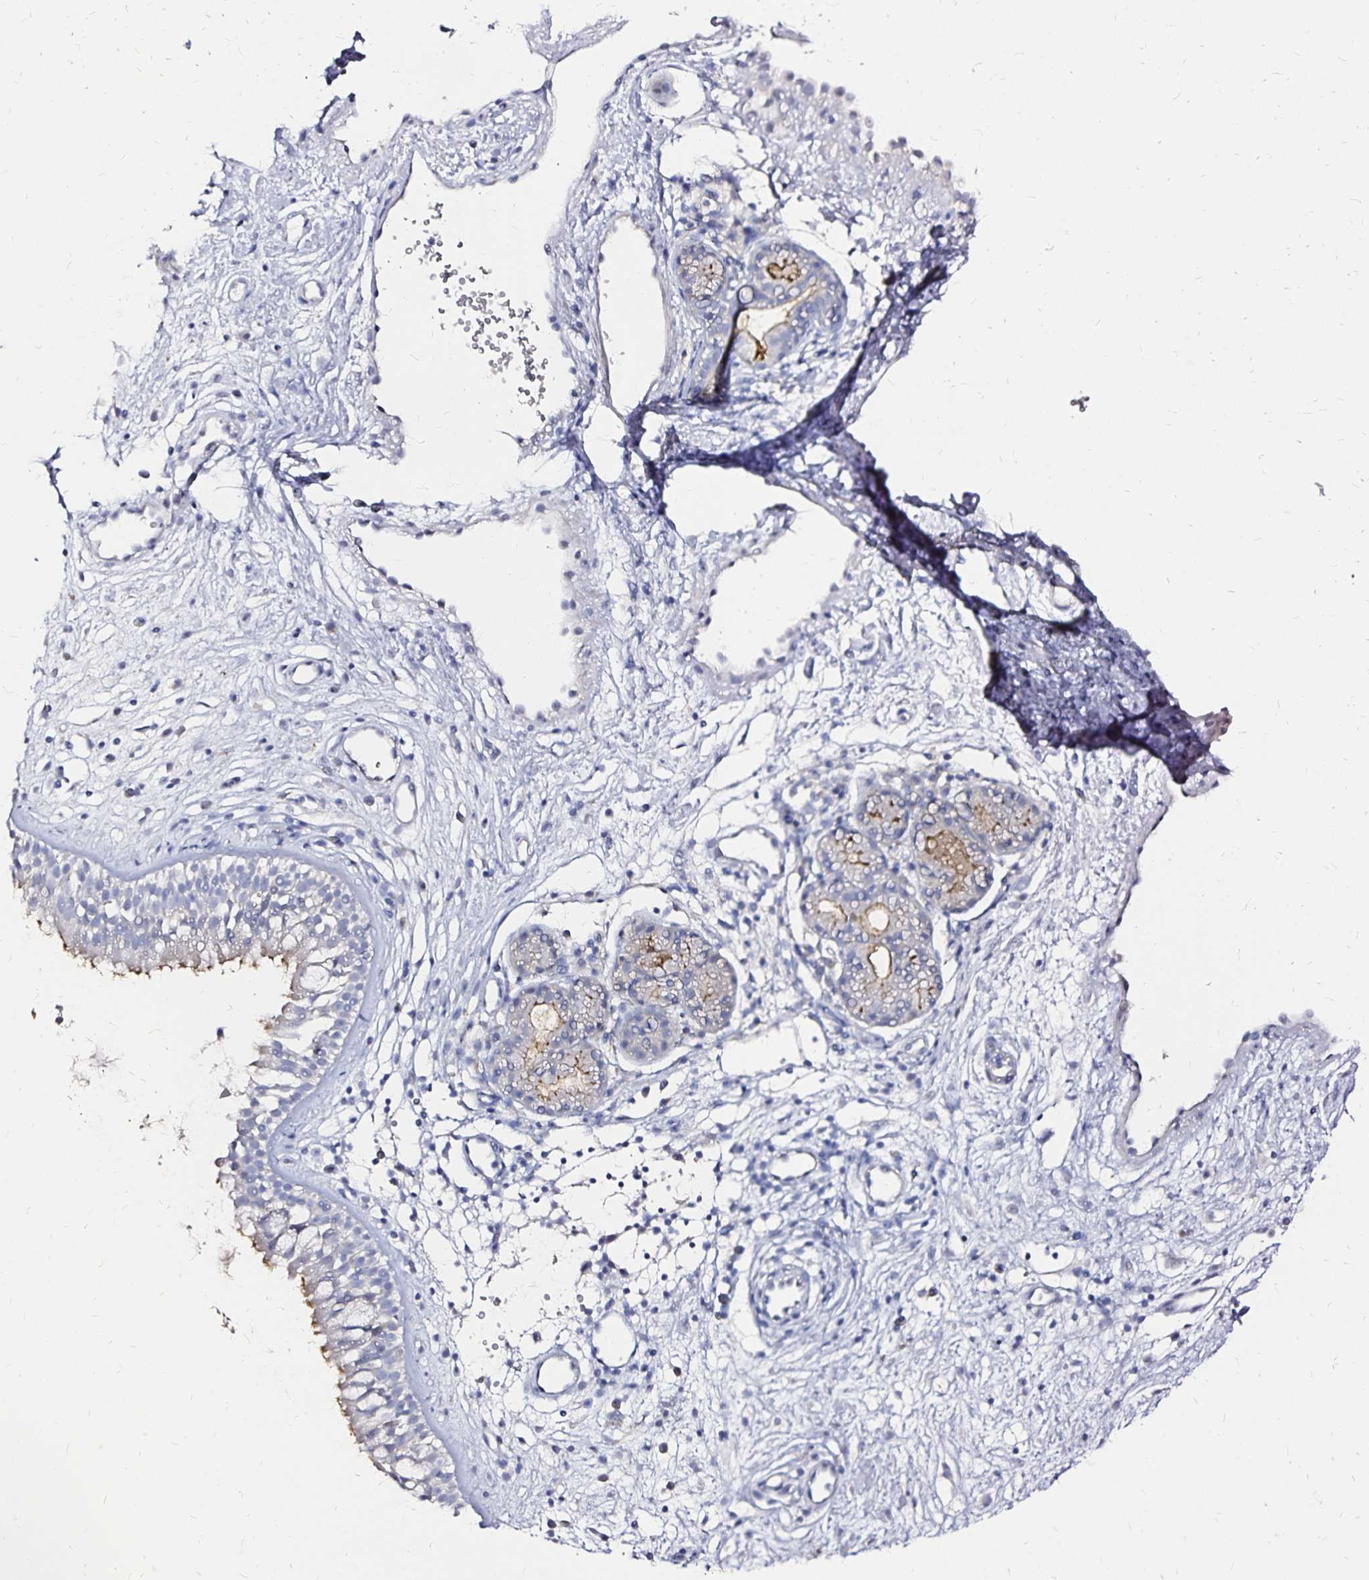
{"staining": {"intensity": "moderate", "quantity": "<25%", "location": "cytoplasmic/membranous"}, "tissue": "nasopharynx", "cell_type": "Respiratory epithelial cells", "image_type": "normal", "snomed": [{"axis": "morphology", "description": "Normal tissue, NOS"}, {"axis": "topography", "description": "Nasopharynx"}], "caption": "Immunohistochemical staining of normal nasopharynx demonstrates <25% levels of moderate cytoplasmic/membranous protein positivity in about <25% of respiratory epithelial cells. (IHC, brightfield microscopy, high magnification).", "gene": "SLC5A1", "patient": {"sex": "male", "age": 32}}